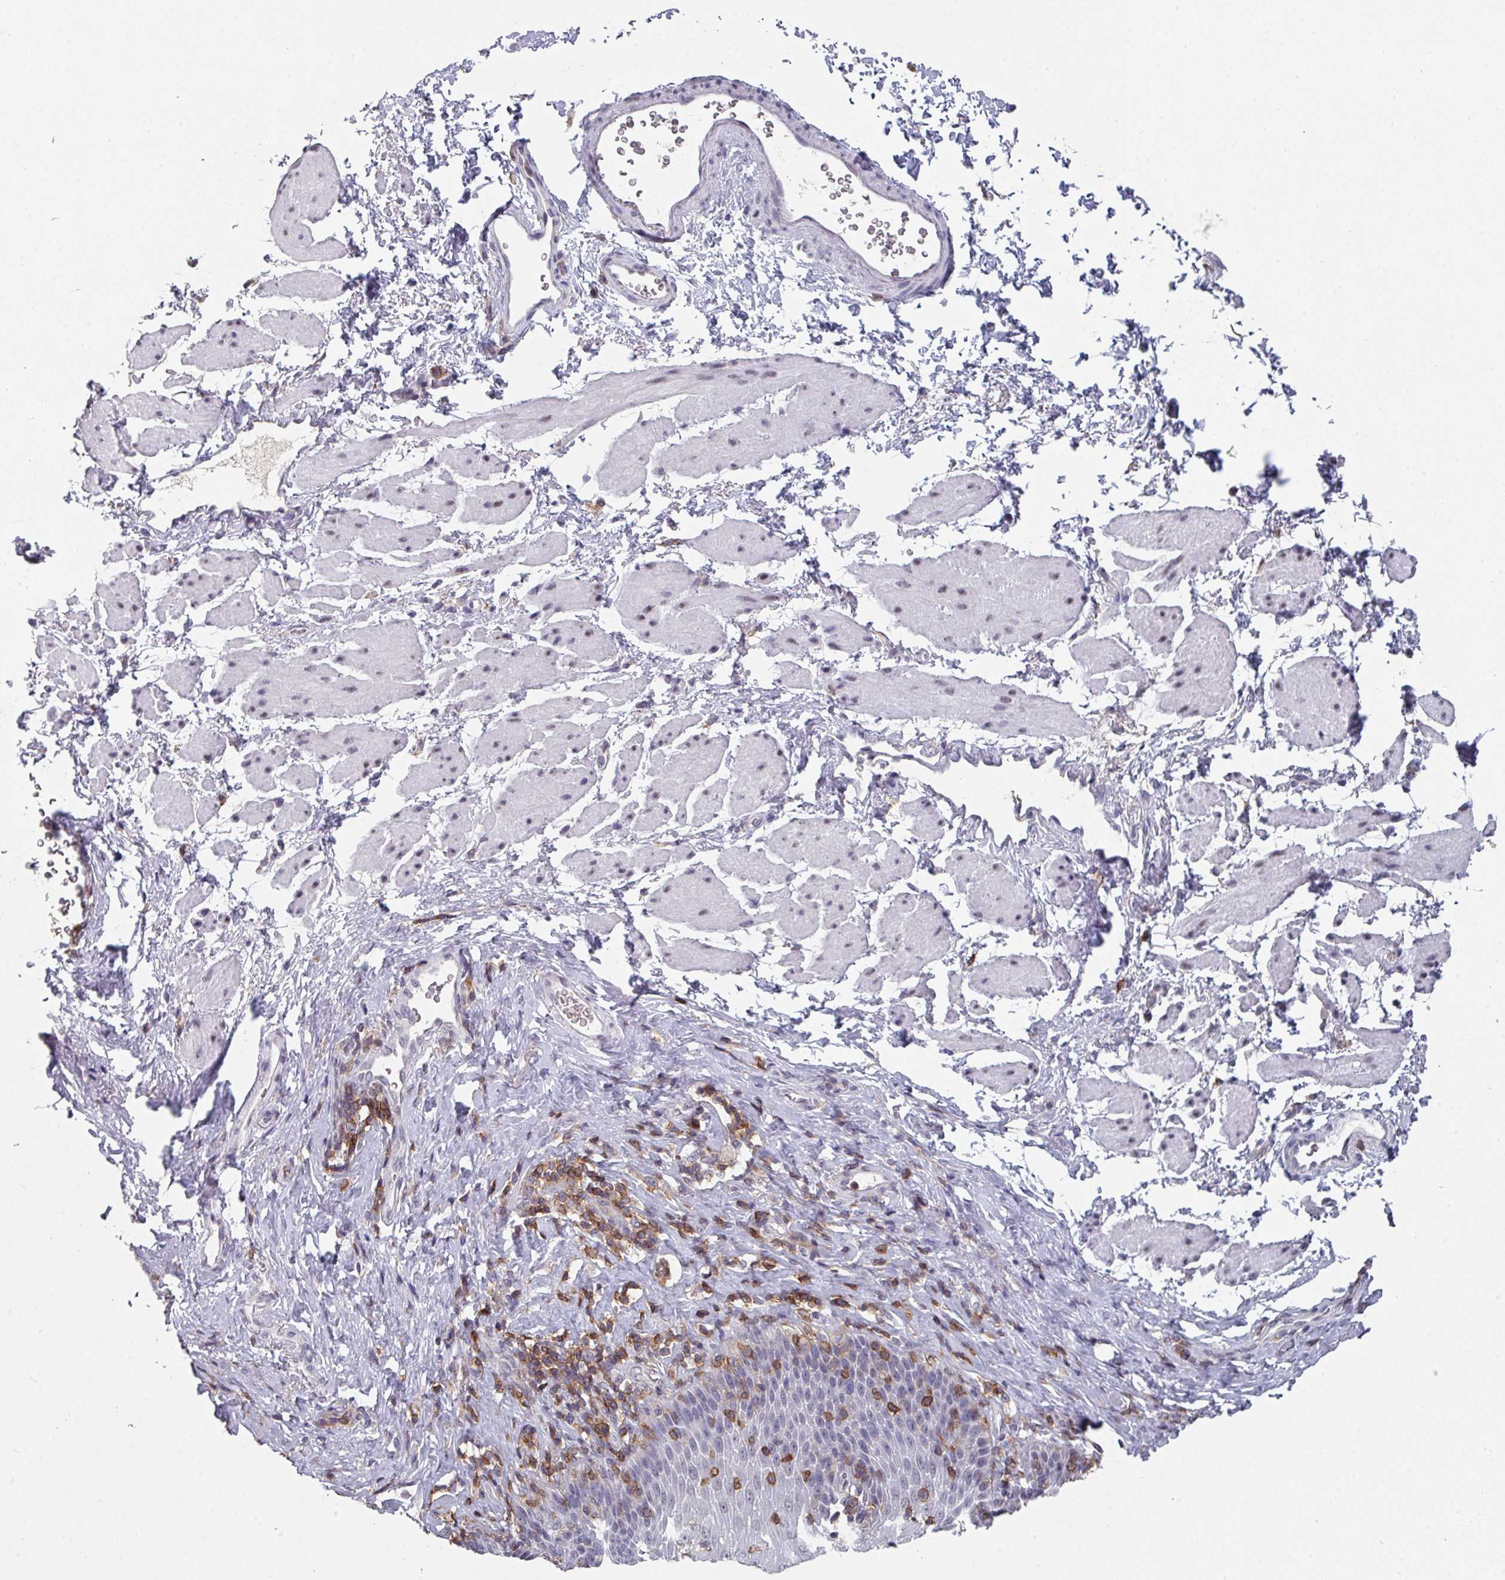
{"staining": {"intensity": "moderate", "quantity": "<25%", "location": "cytoplasmic/membranous,nuclear"}, "tissue": "esophagus", "cell_type": "Squamous epithelial cells", "image_type": "normal", "snomed": [{"axis": "morphology", "description": "Normal tissue, NOS"}, {"axis": "topography", "description": "Esophagus"}], "caption": "Protein staining of unremarkable esophagus displays moderate cytoplasmic/membranous,nuclear positivity in approximately <25% of squamous epithelial cells. The staining was performed using DAB (3,3'-diaminobenzidine) to visualize the protein expression in brown, while the nuclei were stained in blue with hematoxylin (Magnification: 20x).", "gene": "RASAL3", "patient": {"sex": "female", "age": 61}}